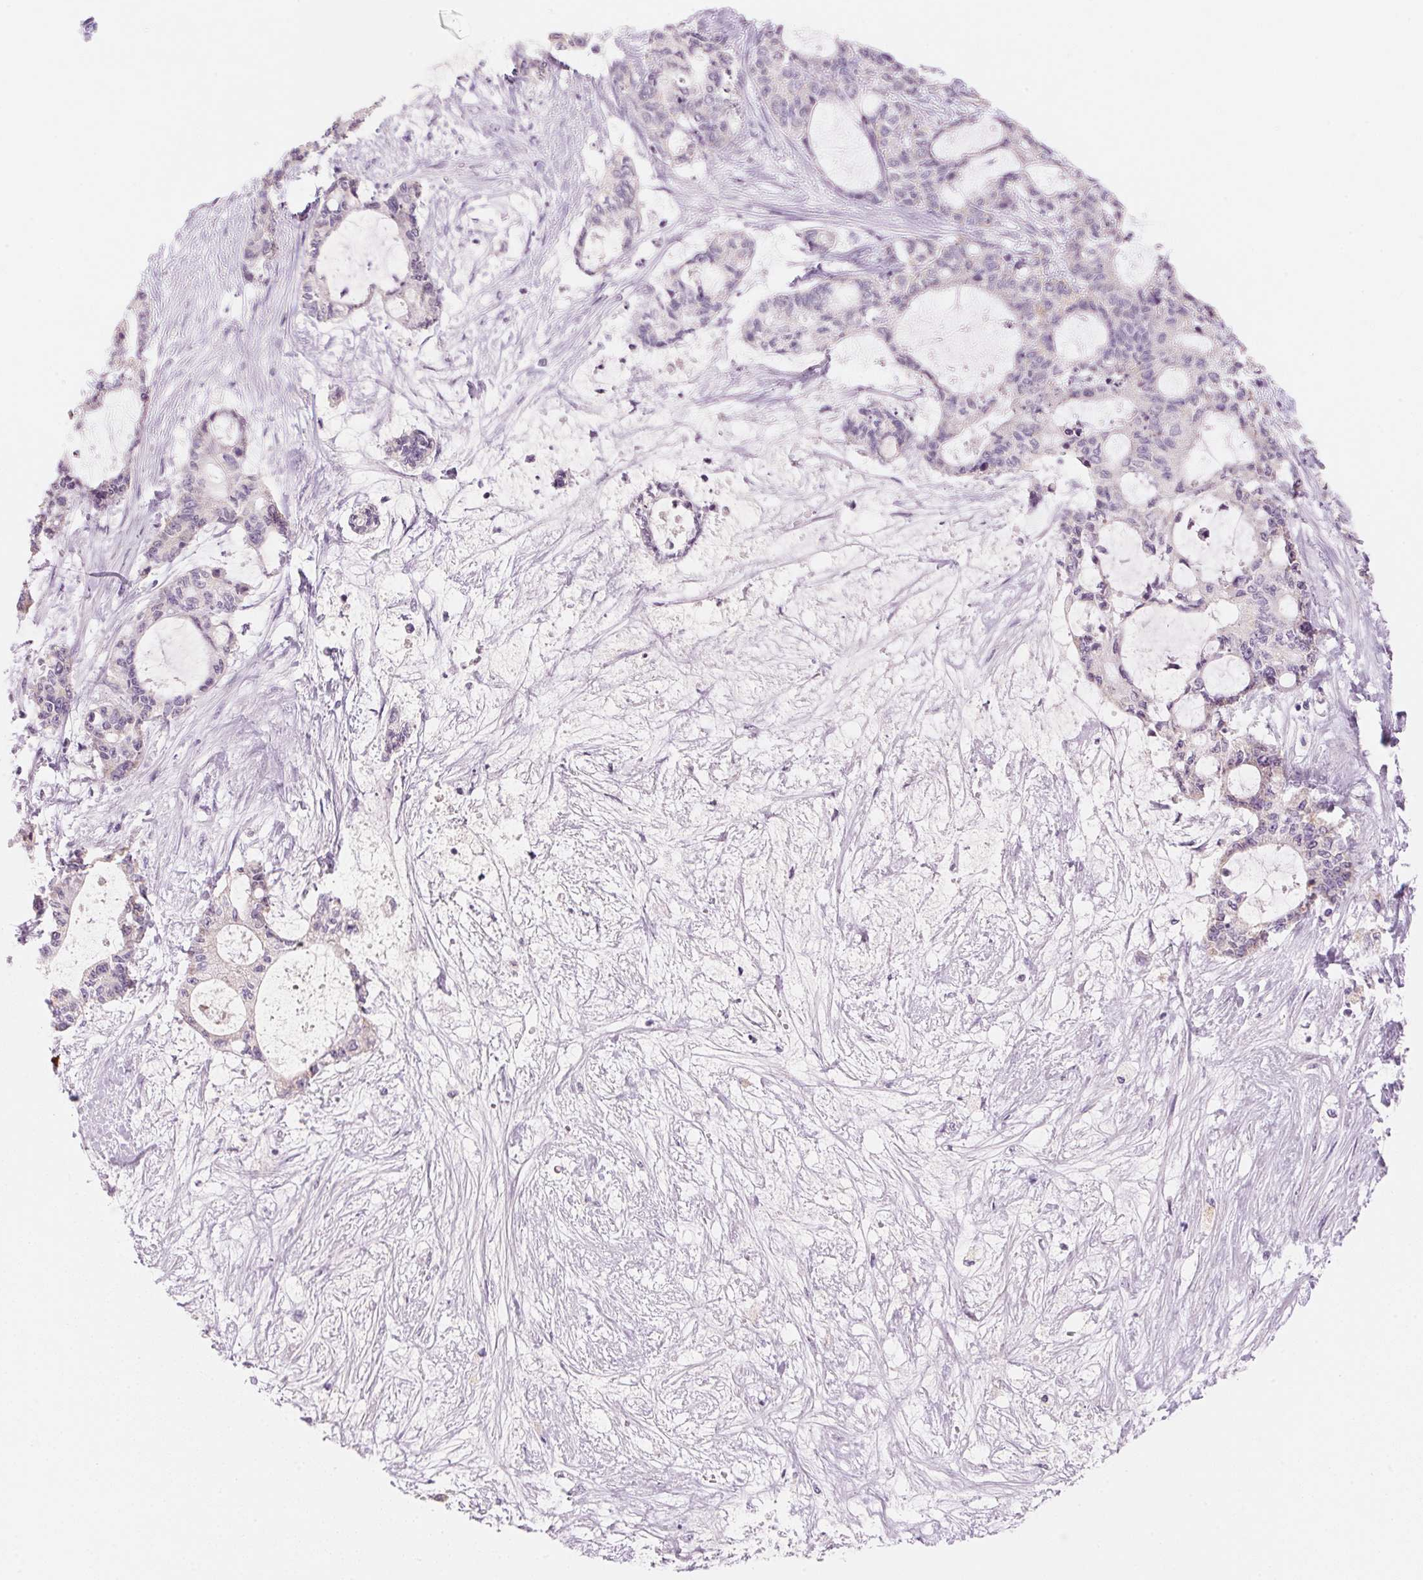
{"staining": {"intensity": "negative", "quantity": "none", "location": "none"}, "tissue": "liver cancer", "cell_type": "Tumor cells", "image_type": "cancer", "snomed": [{"axis": "morphology", "description": "Normal tissue, NOS"}, {"axis": "morphology", "description": "Cholangiocarcinoma"}, {"axis": "topography", "description": "Liver"}, {"axis": "topography", "description": "Peripheral nerve tissue"}], "caption": "High power microscopy image of an immunohistochemistry (IHC) photomicrograph of liver cancer (cholangiocarcinoma), revealing no significant staining in tumor cells.", "gene": "CYP11B1", "patient": {"sex": "female", "age": 73}}